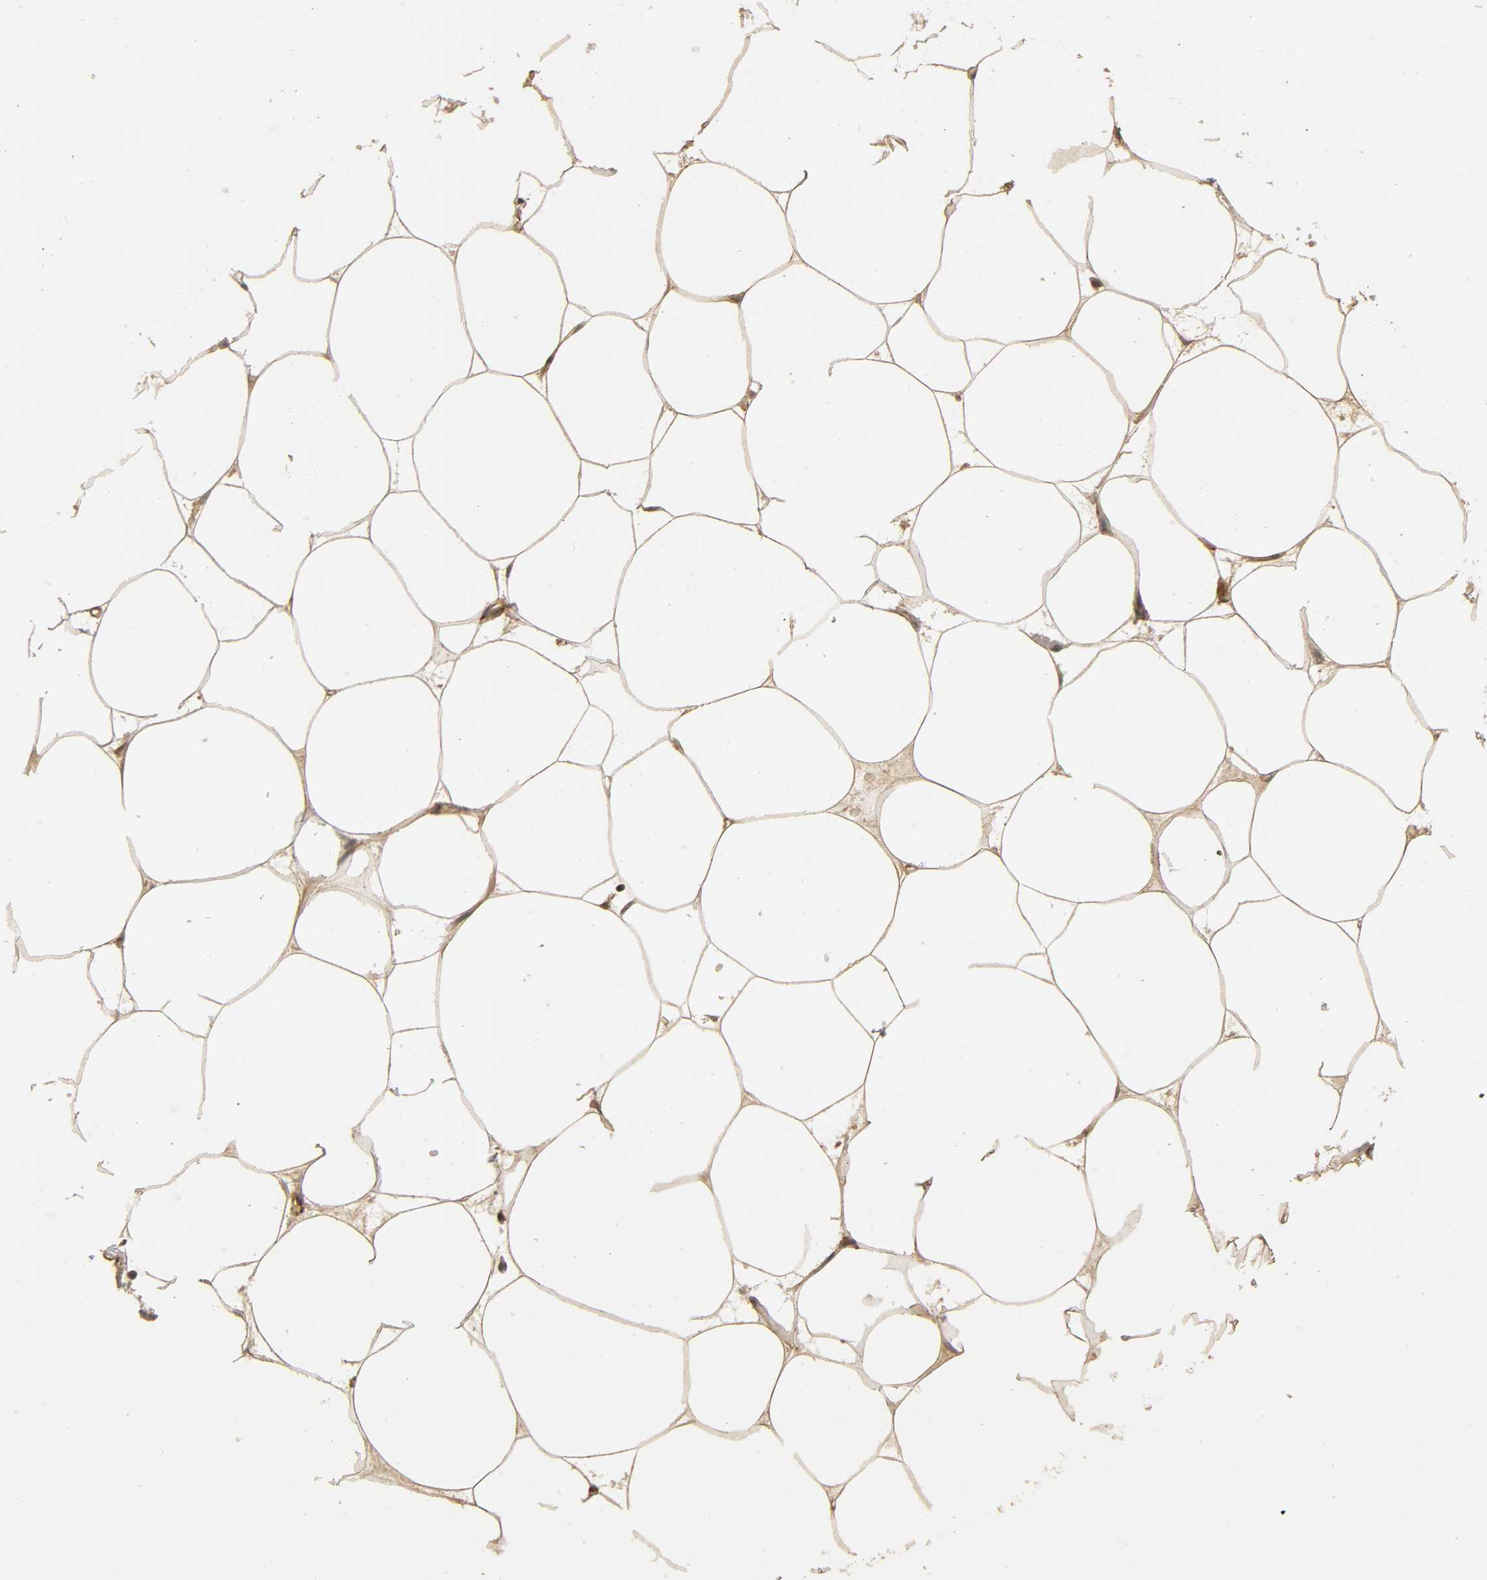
{"staining": {"intensity": "moderate", "quantity": ">75%", "location": "cytoplasmic/membranous"}, "tissue": "adipose tissue", "cell_type": "Adipocytes", "image_type": "normal", "snomed": [{"axis": "morphology", "description": "Normal tissue, NOS"}, {"axis": "morphology", "description": "Duct carcinoma"}, {"axis": "topography", "description": "Breast"}, {"axis": "topography", "description": "Adipose tissue"}], "caption": "Protein staining of normal adipose tissue shows moderate cytoplasmic/membranous expression in about >75% of adipocytes.", "gene": "LAMB1", "patient": {"sex": "female", "age": 37}}